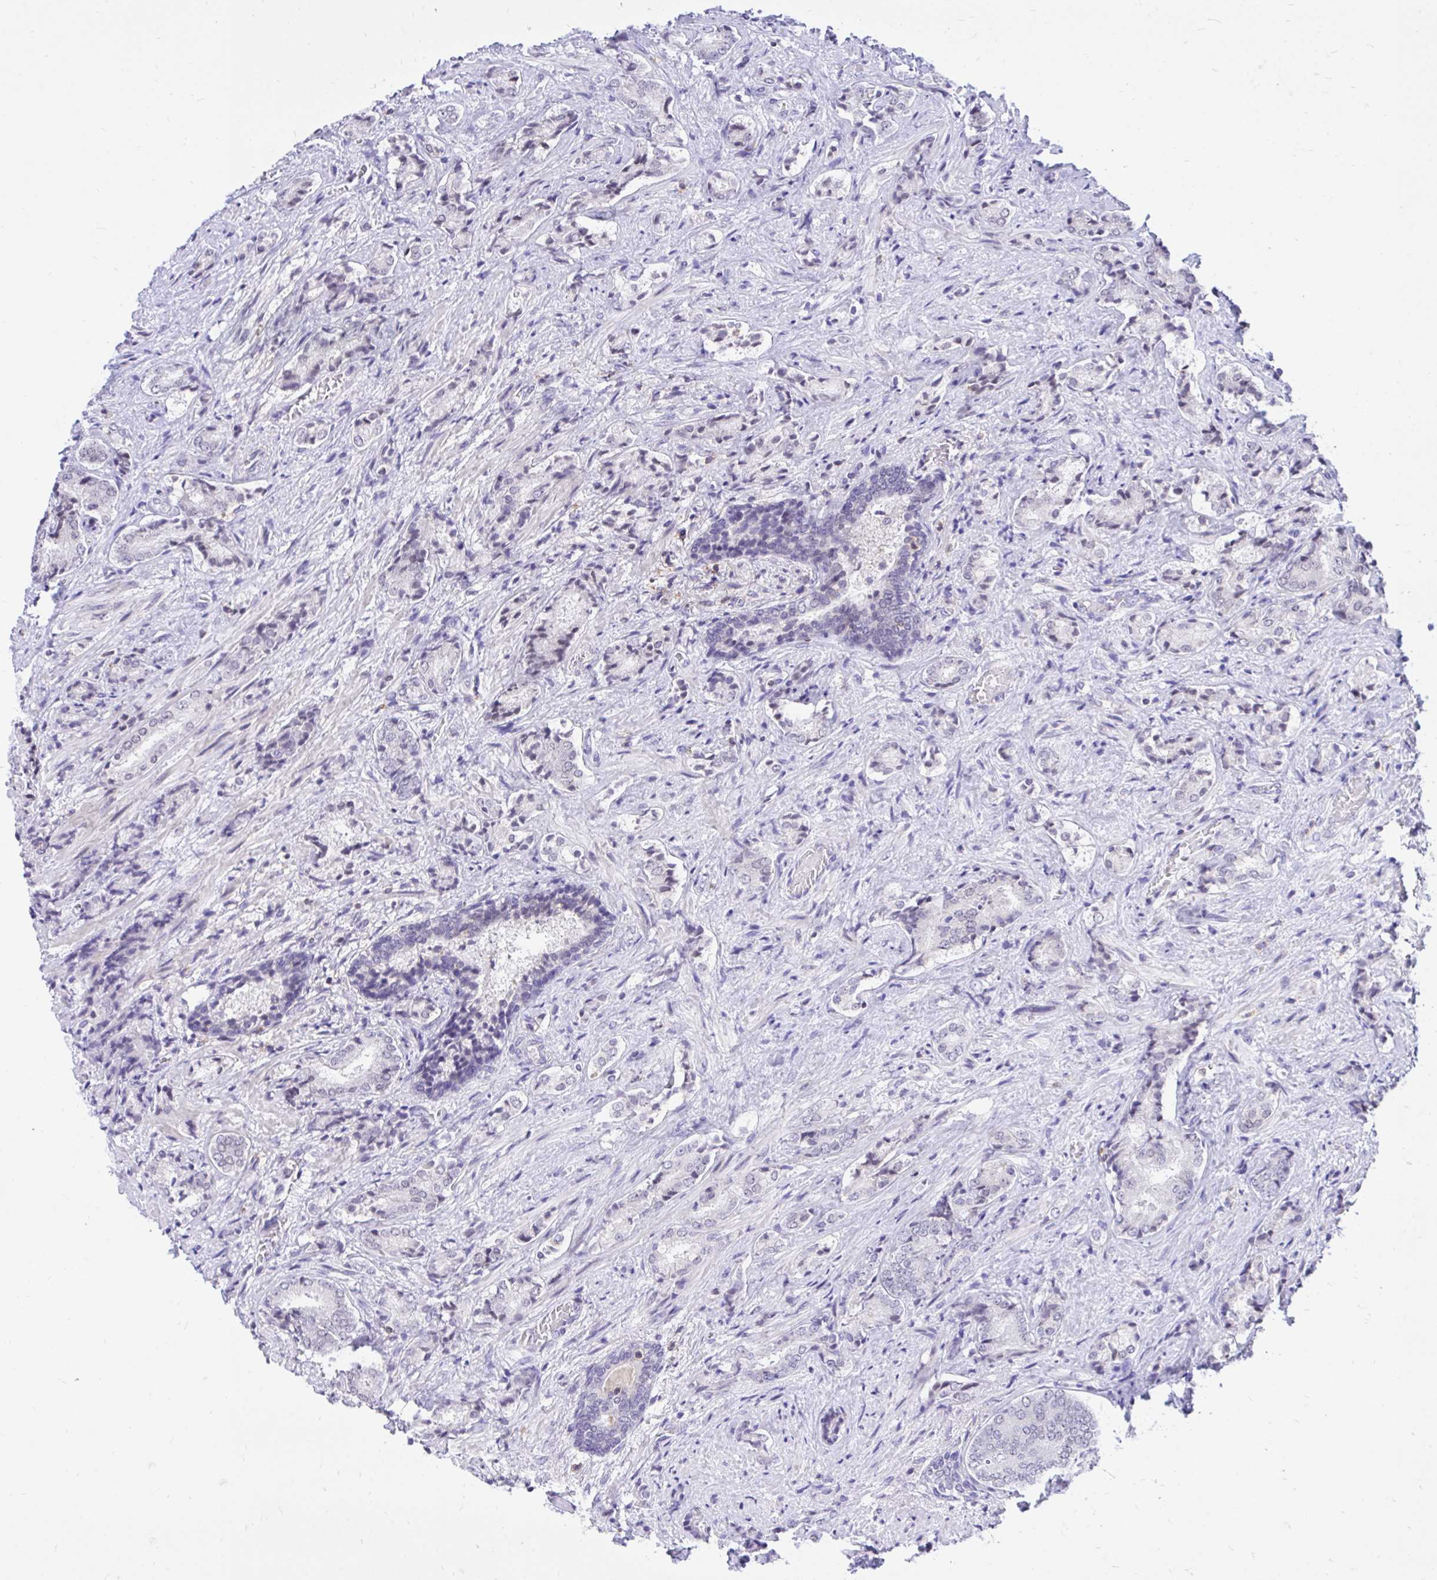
{"staining": {"intensity": "negative", "quantity": "none", "location": "none"}, "tissue": "prostate cancer", "cell_type": "Tumor cells", "image_type": "cancer", "snomed": [{"axis": "morphology", "description": "Adenocarcinoma, High grade"}, {"axis": "topography", "description": "Prostate"}], "caption": "There is no significant expression in tumor cells of prostate high-grade adenocarcinoma. (Brightfield microscopy of DAB (3,3'-diaminobenzidine) immunohistochemistry at high magnification).", "gene": "CXCL8", "patient": {"sex": "male", "age": 62}}